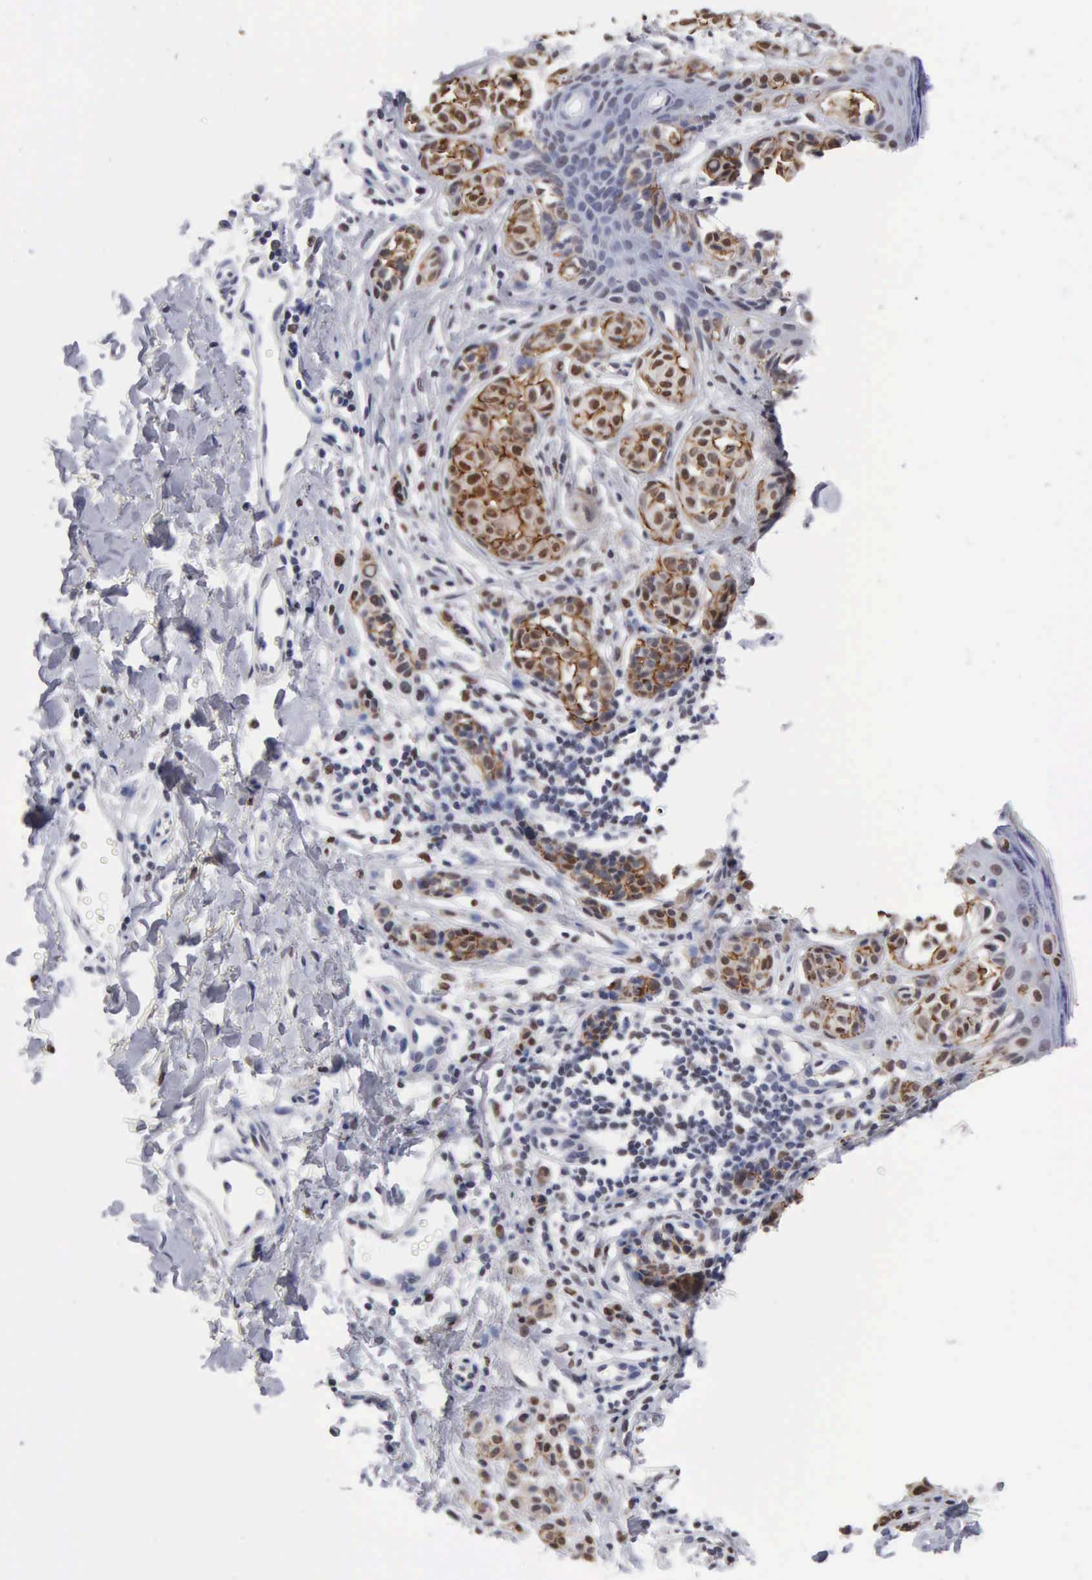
{"staining": {"intensity": "strong", "quantity": ">75%", "location": "cytoplasmic/membranous,nuclear"}, "tissue": "melanoma", "cell_type": "Tumor cells", "image_type": "cancer", "snomed": [{"axis": "morphology", "description": "Malignant melanoma, NOS"}, {"axis": "topography", "description": "Skin"}], "caption": "Melanoma stained with DAB (3,3'-diaminobenzidine) immunohistochemistry displays high levels of strong cytoplasmic/membranous and nuclear expression in approximately >75% of tumor cells. (IHC, brightfield microscopy, high magnification).", "gene": "CCNG1", "patient": {"sex": "male", "age": 40}}